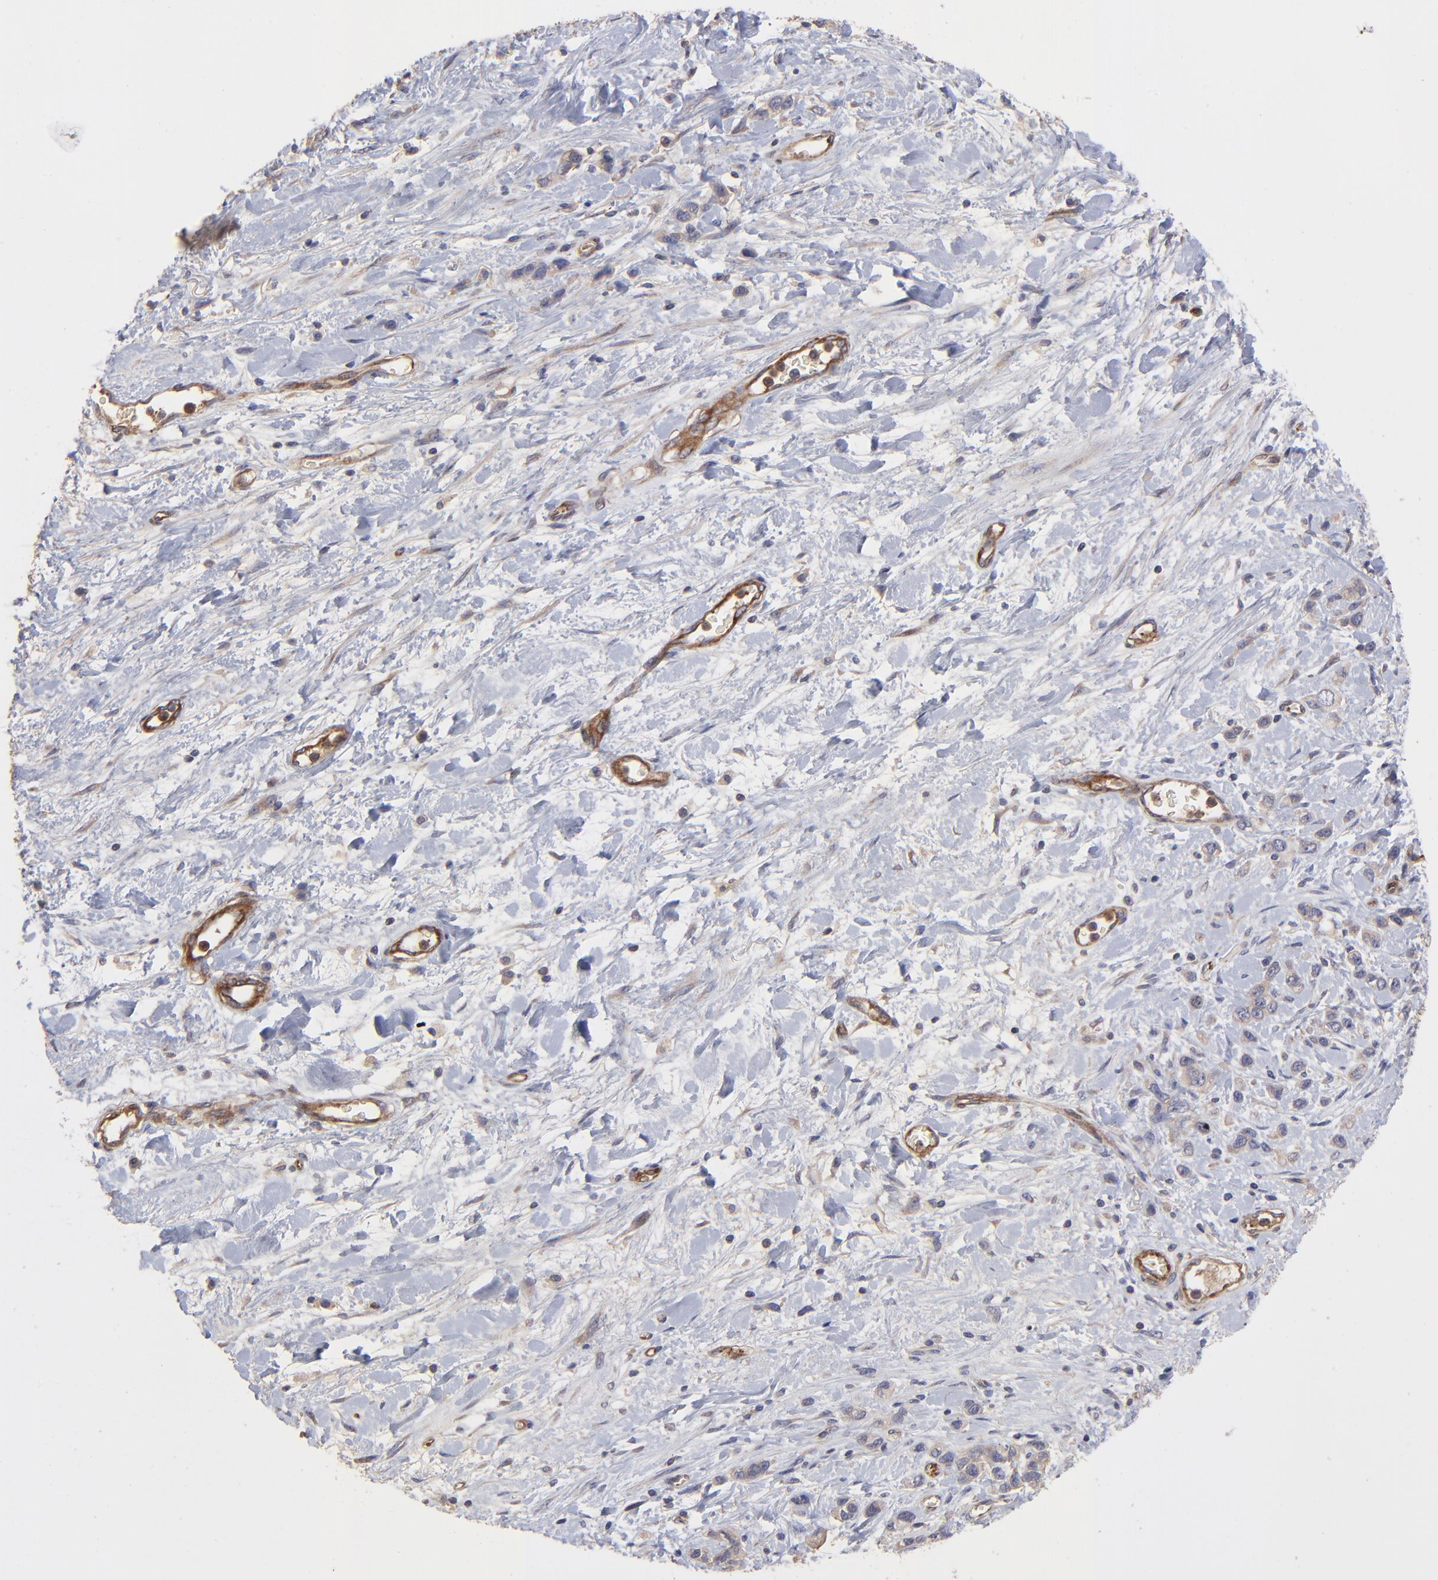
{"staining": {"intensity": "weak", "quantity": "25%-75%", "location": "cytoplasmic/membranous"}, "tissue": "stomach cancer", "cell_type": "Tumor cells", "image_type": "cancer", "snomed": [{"axis": "morphology", "description": "Normal tissue, NOS"}, {"axis": "morphology", "description": "Adenocarcinoma, NOS"}, {"axis": "morphology", "description": "Adenocarcinoma, High grade"}, {"axis": "topography", "description": "Stomach, upper"}, {"axis": "topography", "description": "Stomach"}], "caption": "This micrograph demonstrates immunohistochemistry staining of human stomach cancer (high-grade adenocarcinoma), with low weak cytoplasmic/membranous staining in approximately 25%-75% of tumor cells.", "gene": "ASB7", "patient": {"sex": "female", "age": 65}}